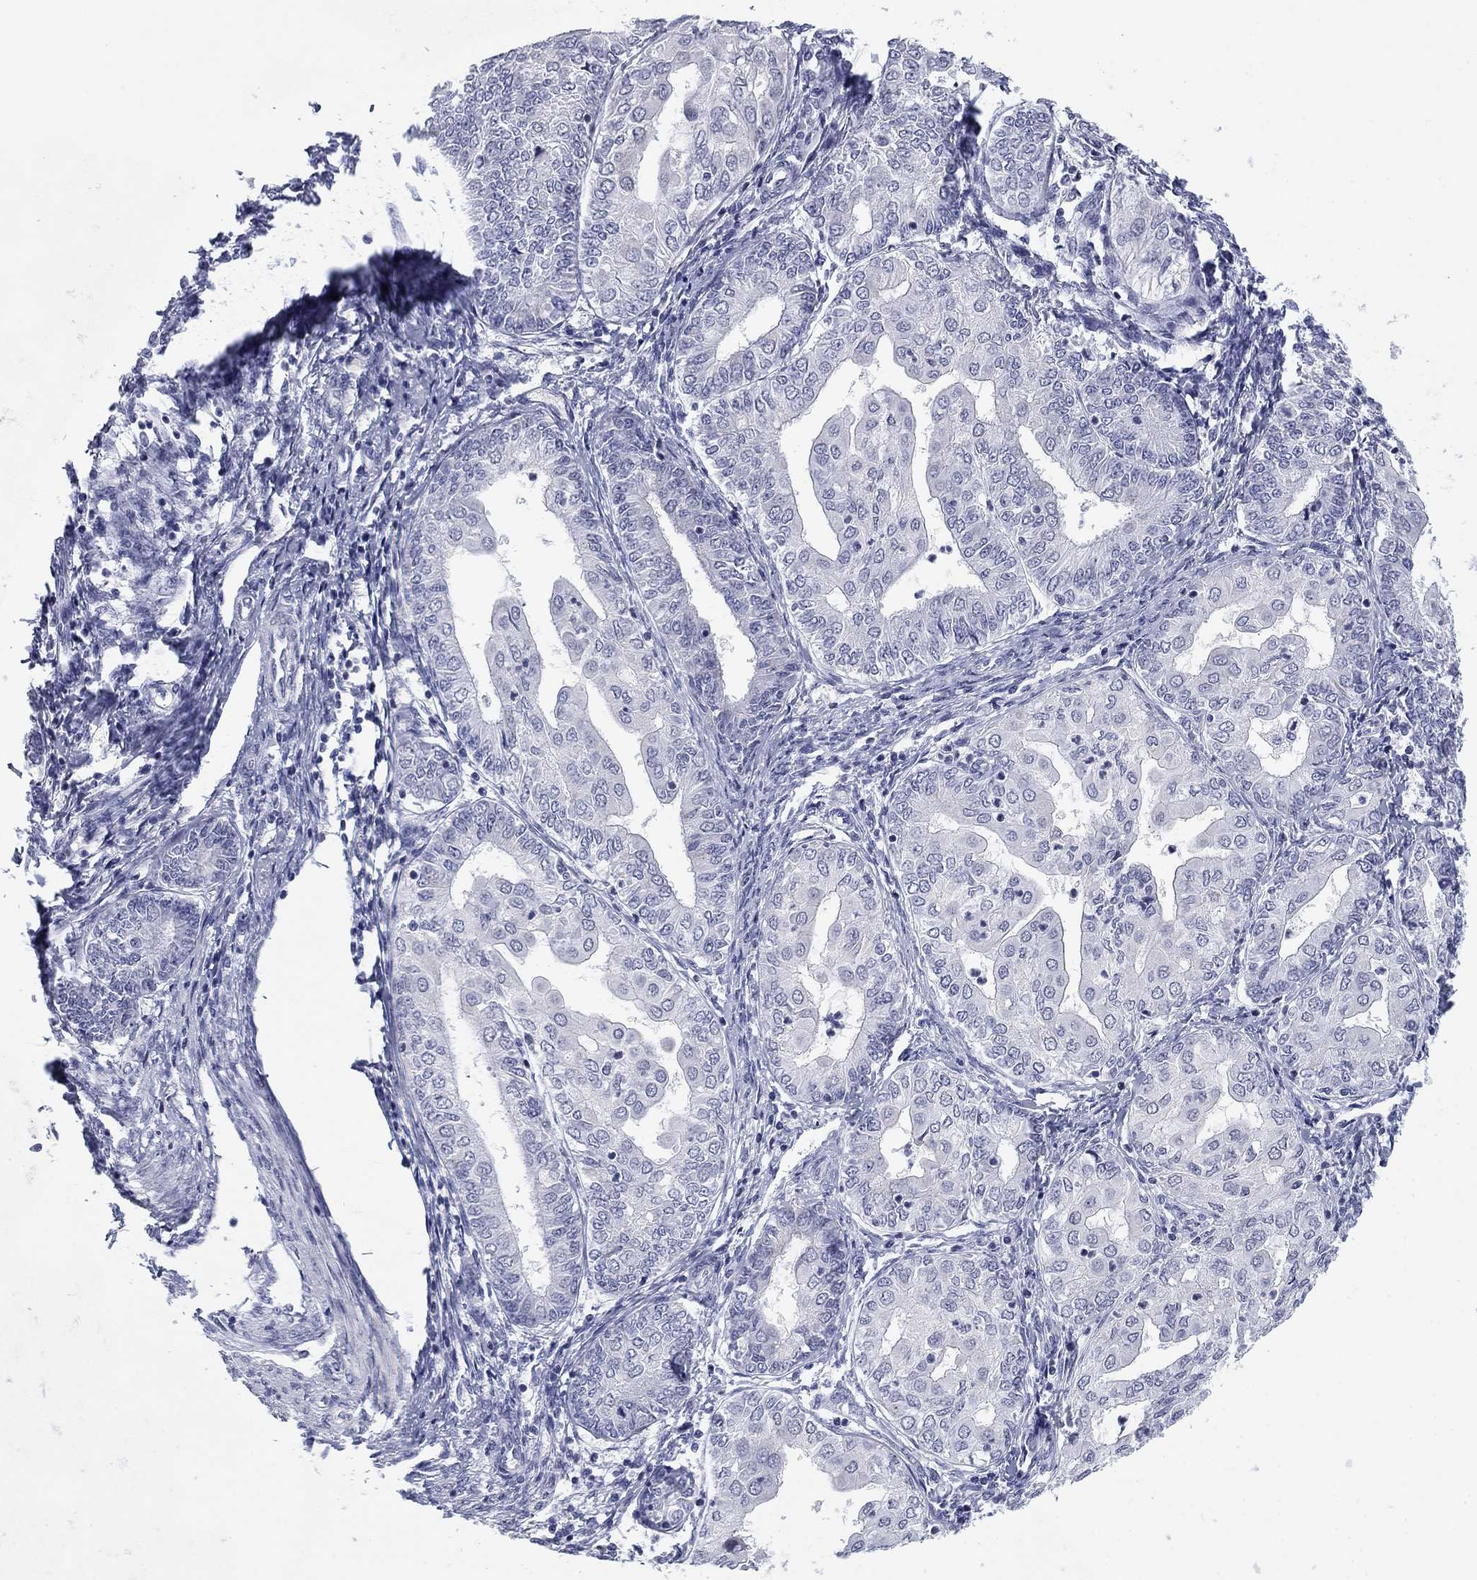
{"staining": {"intensity": "negative", "quantity": "none", "location": "none"}, "tissue": "endometrial cancer", "cell_type": "Tumor cells", "image_type": "cancer", "snomed": [{"axis": "morphology", "description": "Adenocarcinoma, NOS"}, {"axis": "topography", "description": "Endometrium"}], "caption": "This is a photomicrograph of IHC staining of endometrial cancer, which shows no expression in tumor cells.", "gene": "PRPH", "patient": {"sex": "female", "age": 68}}